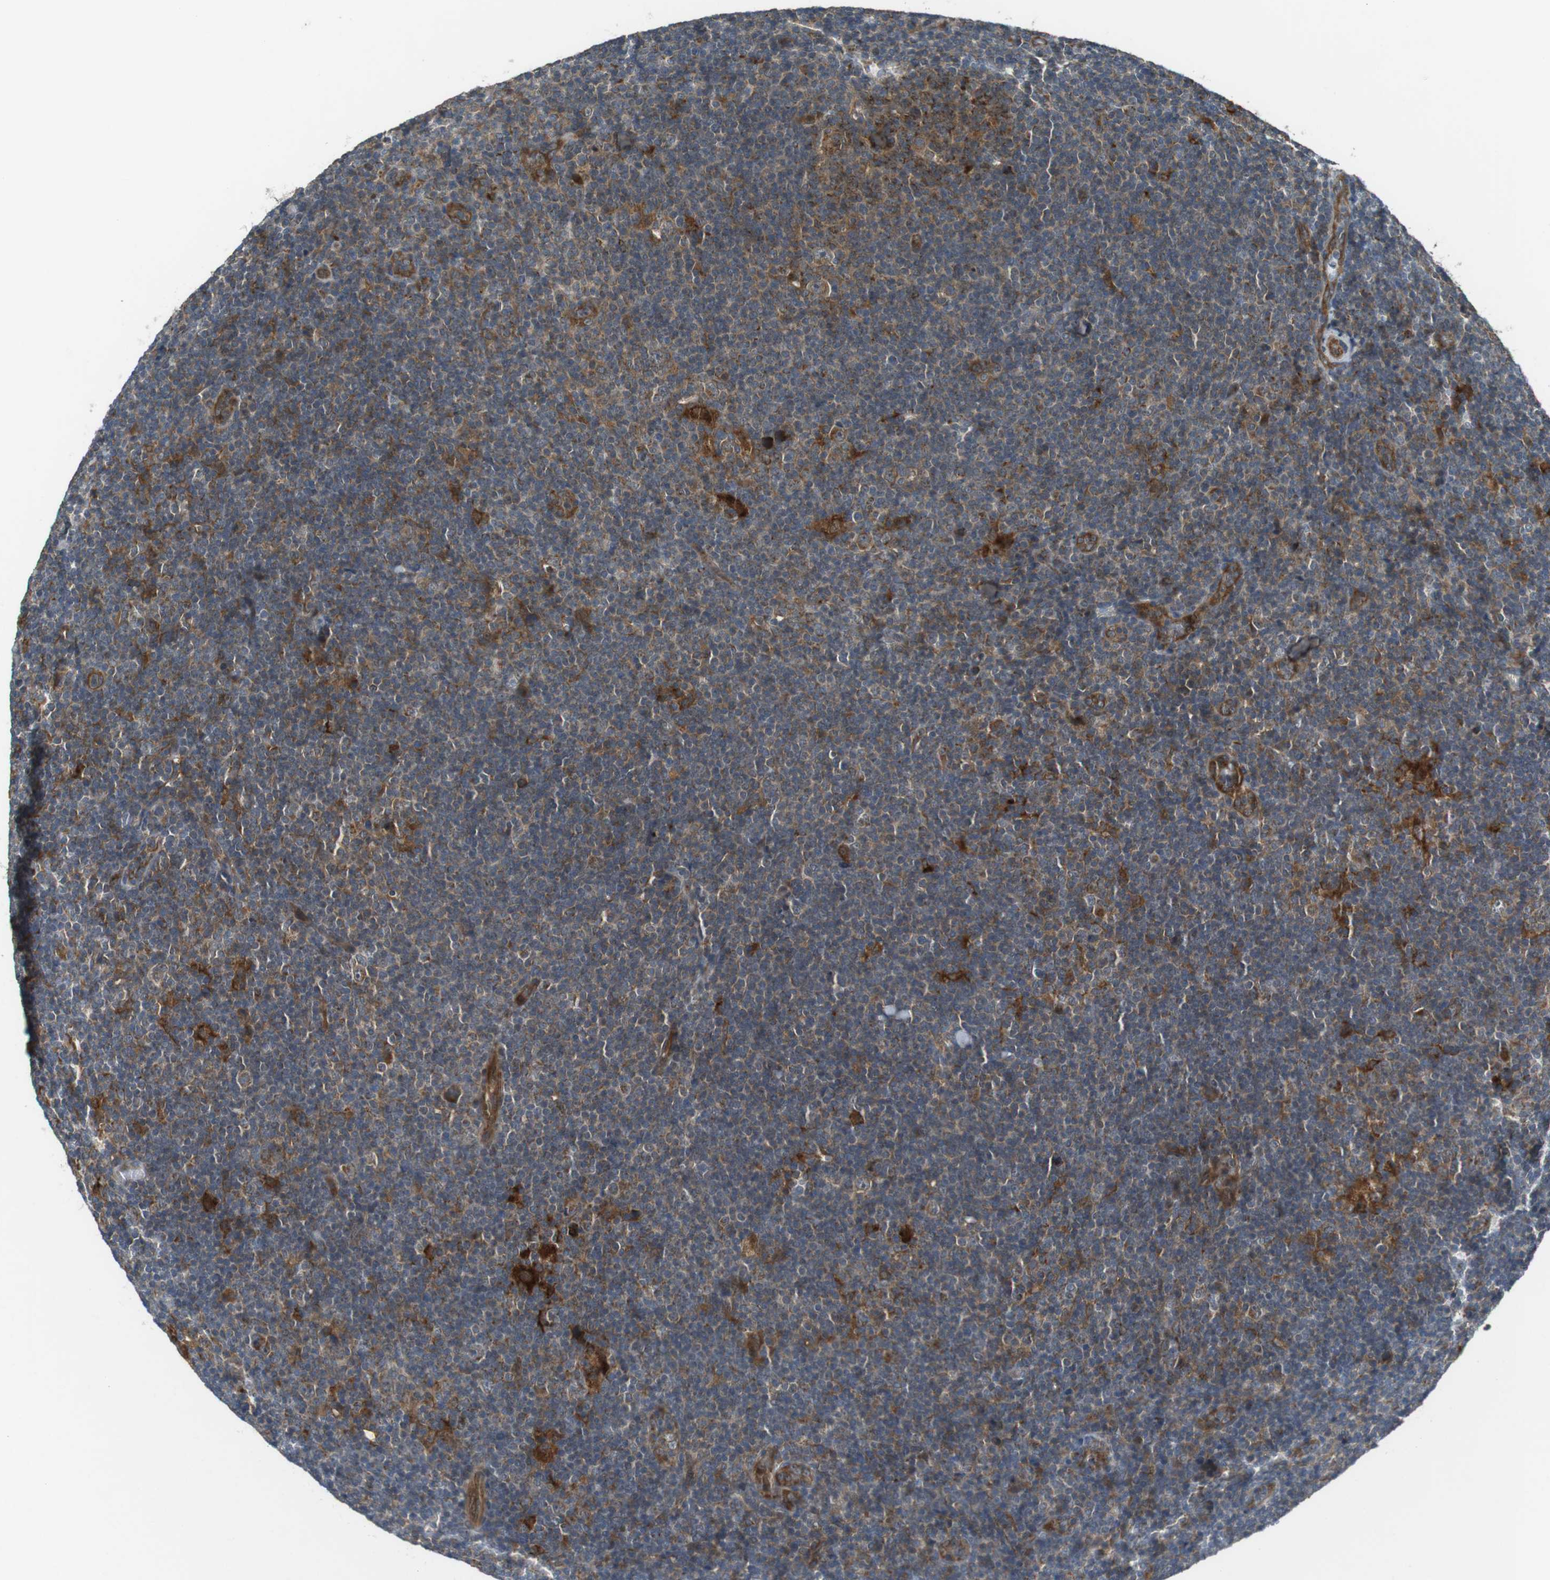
{"staining": {"intensity": "moderate", "quantity": ">75%", "location": "cytoplasmic/membranous"}, "tissue": "lymphoma", "cell_type": "Tumor cells", "image_type": "cancer", "snomed": [{"axis": "morphology", "description": "Hodgkin's disease, NOS"}, {"axis": "topography", "description": "Lymph node"}], "caption": "This histopathology image reveals immunohistochemistry staining of human Hodgkin's disease, with medium moderate cytoplasmic/membranous staining in about >75% of tumor cells.", "gene": "IFFO2", "patient": {"sex": "female", "age": 57}}